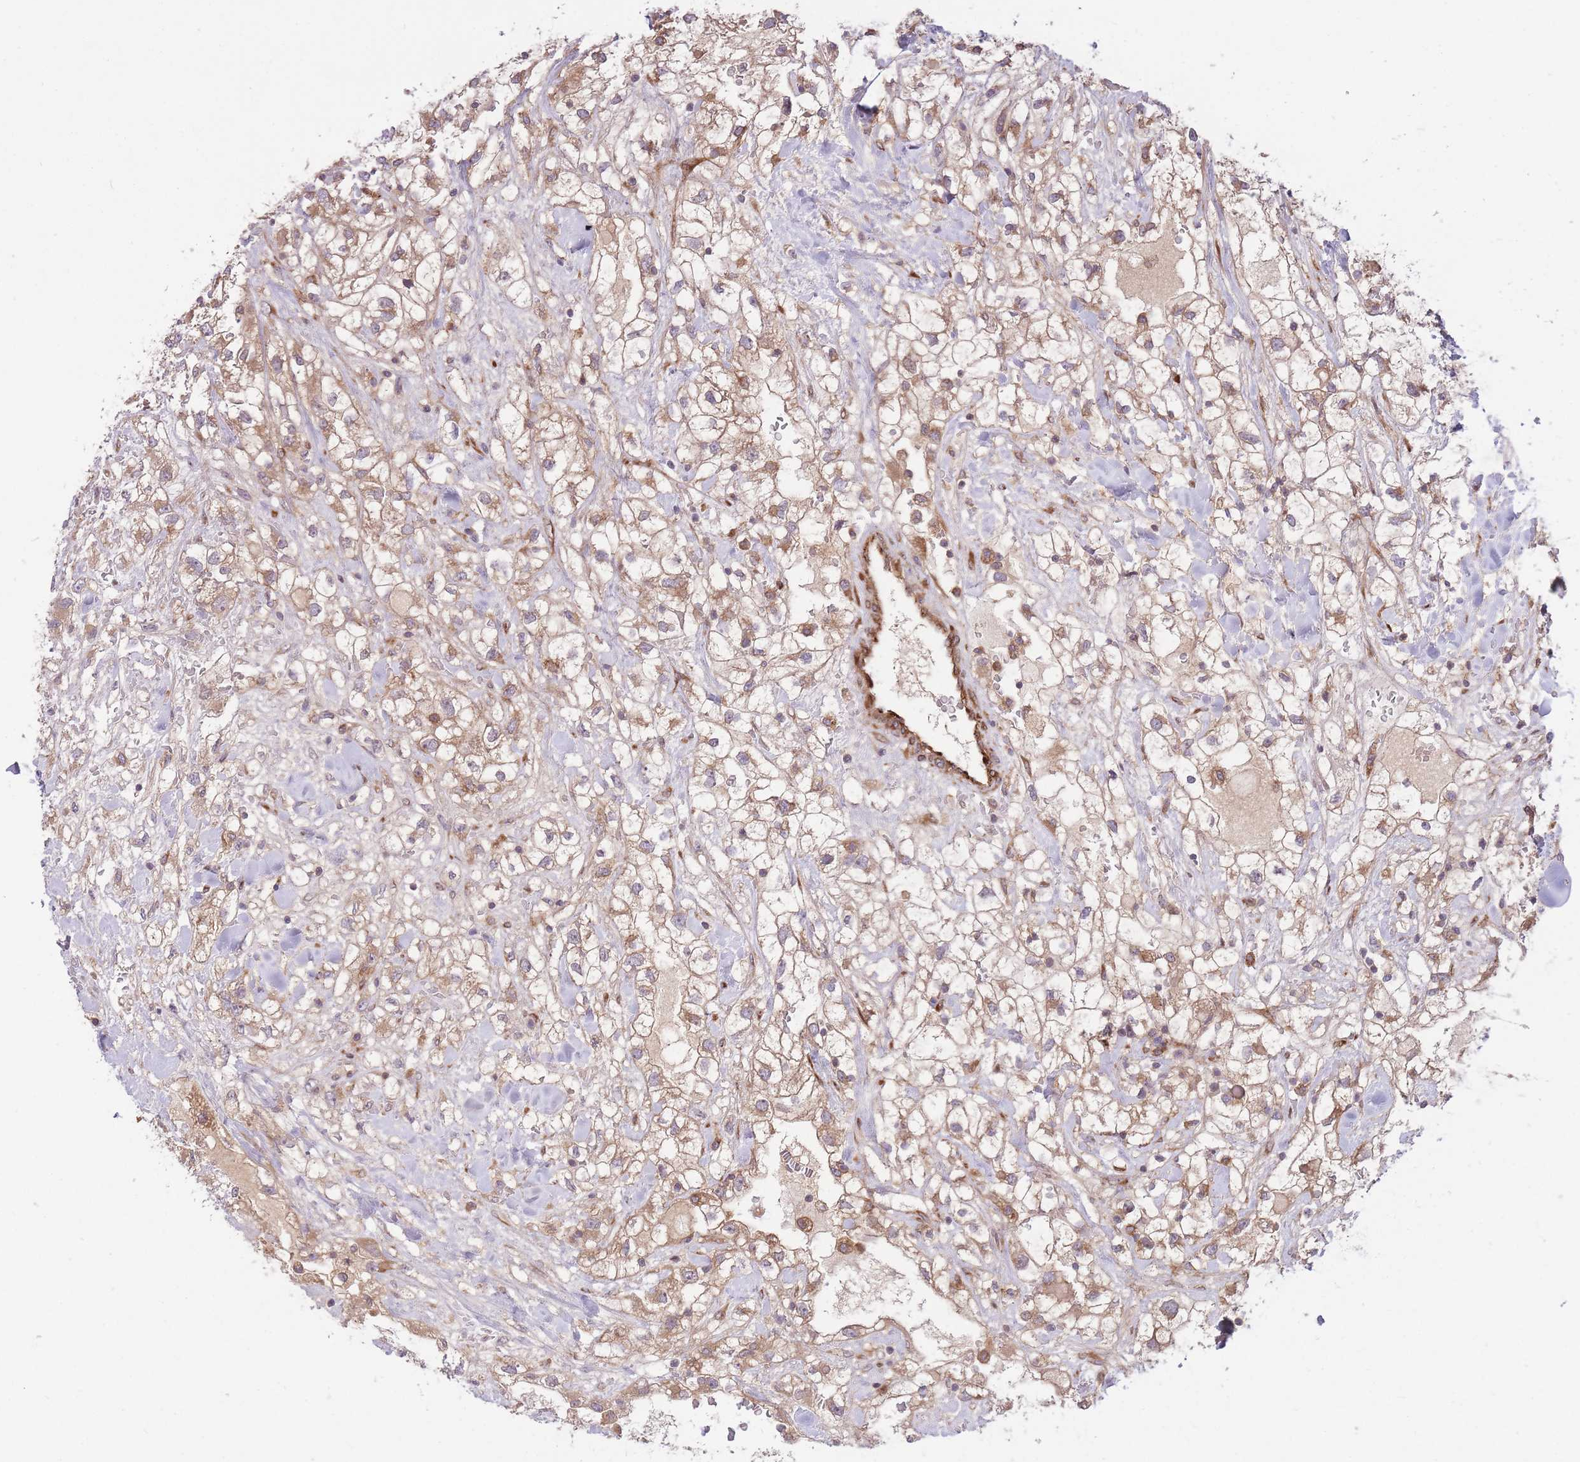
{"staining": {"intensity": "weak", "quantity": ">75%", "location": "cytoplasmic/membranous"}, "tissue": "renal cancer", "cell_type": "Tumor cells", "image_type": "cancer", "snomed": [{"axis": "morphology", "description": "Adenocarcinoma, NOS"}, {"axis": "topography", "description": "Kidney"}], "caption": "Renal cancer (adenocarcinoma) stained for a protein (brown) shows weak cytoplasmic/membranous positive staining in approximately >75% of tumor cells.", "gene": "CISH", "patient": {"sex": "male", "age": 59}}